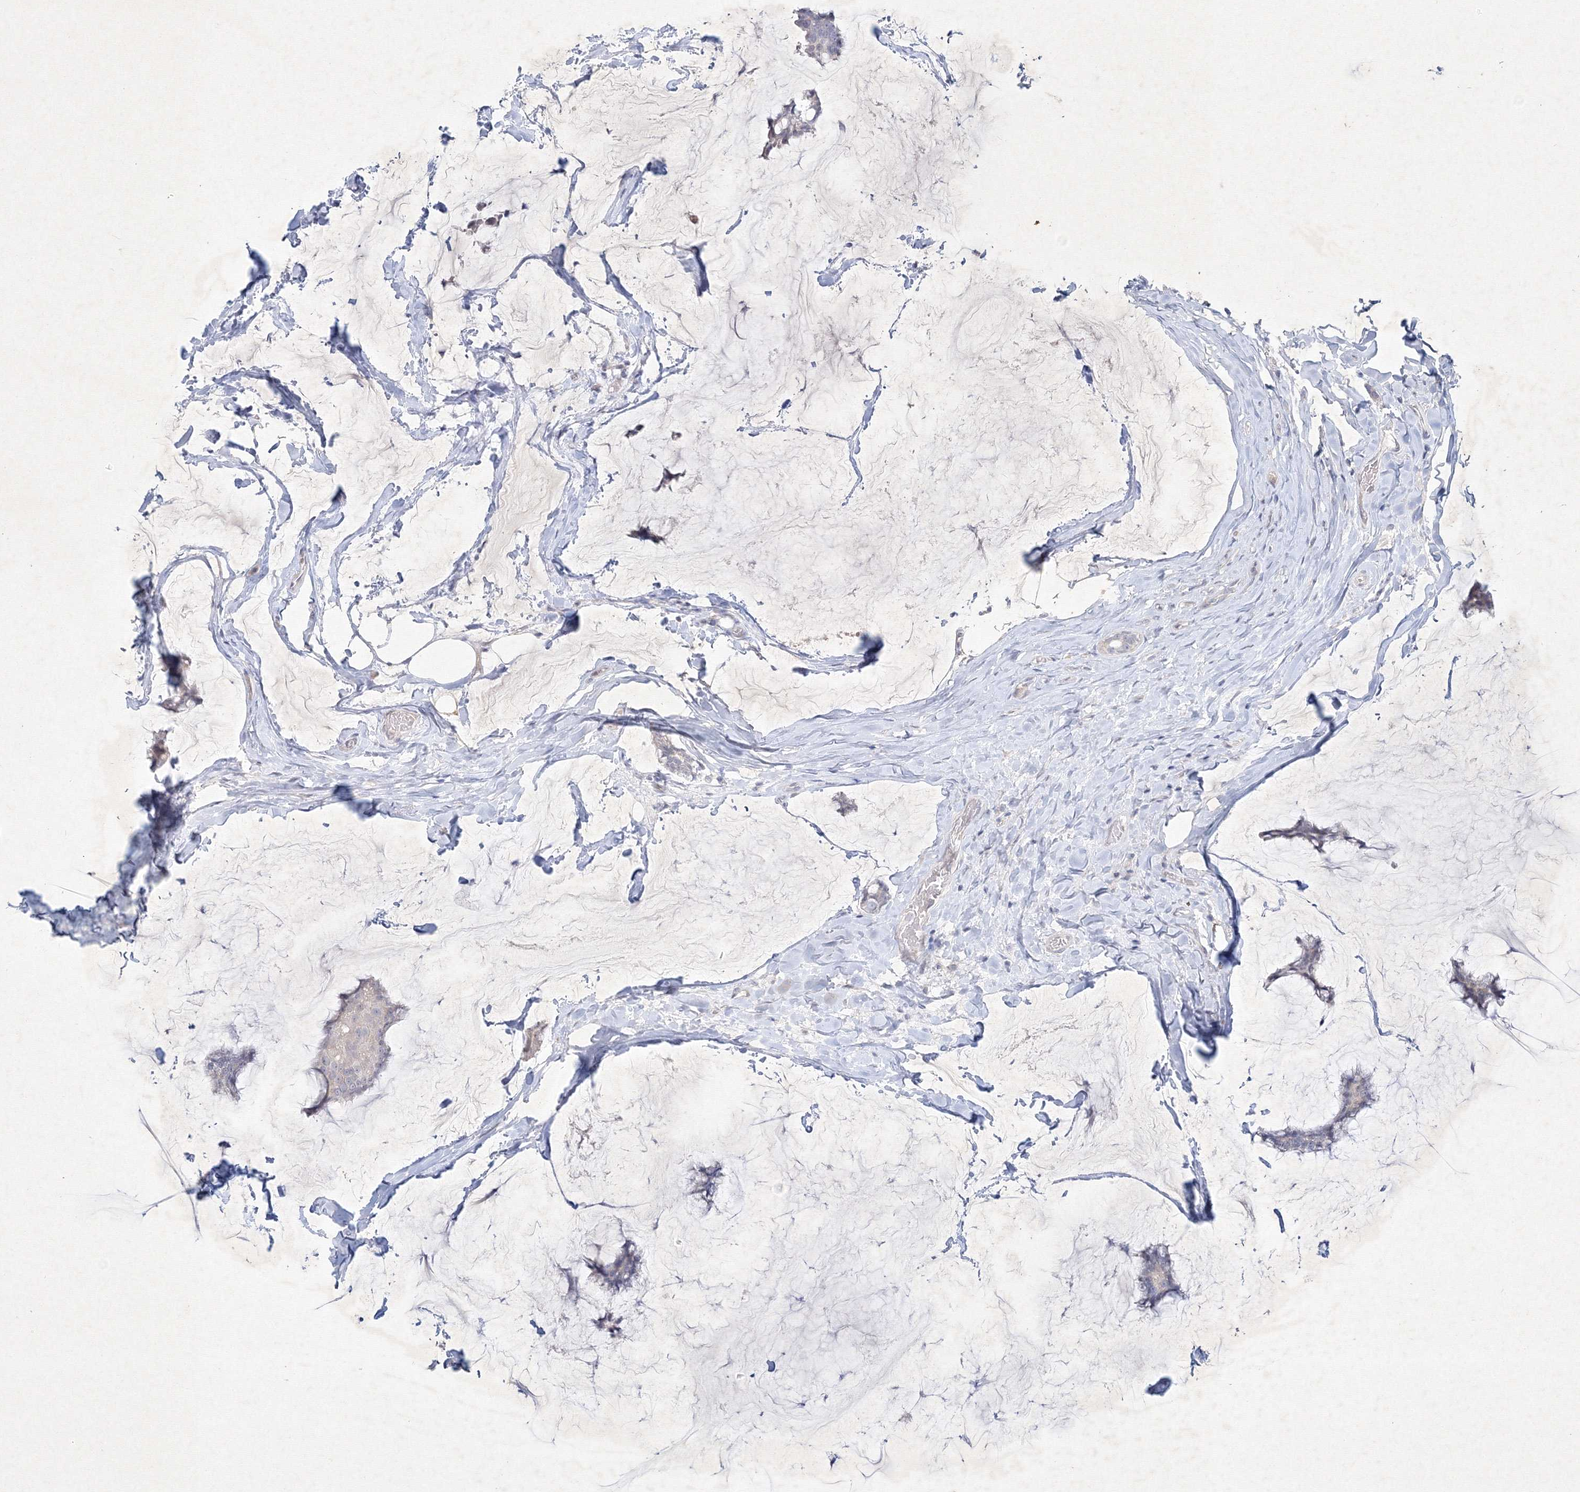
{"staining": {"intensity": "negative", "quantity": "none", "location": "none"}, "tissue": "breast cancer", "cell_type": "Tumor cells", "image_type": "cancer", "snomed": [{"axis": "morphology", "description": "Duct carcinoma"}, {"axis": "topography", "description": "Breast"}], "caption": "An image of human breast cancer (infiltrating ductal carcinoma) is negative for staining in tumor cells. (DAB immunohistochemistry visualized using brightfield microscopy, high magnification).", "gene": "CXXC4", "patient": {"sex": "female", "age": 93}}